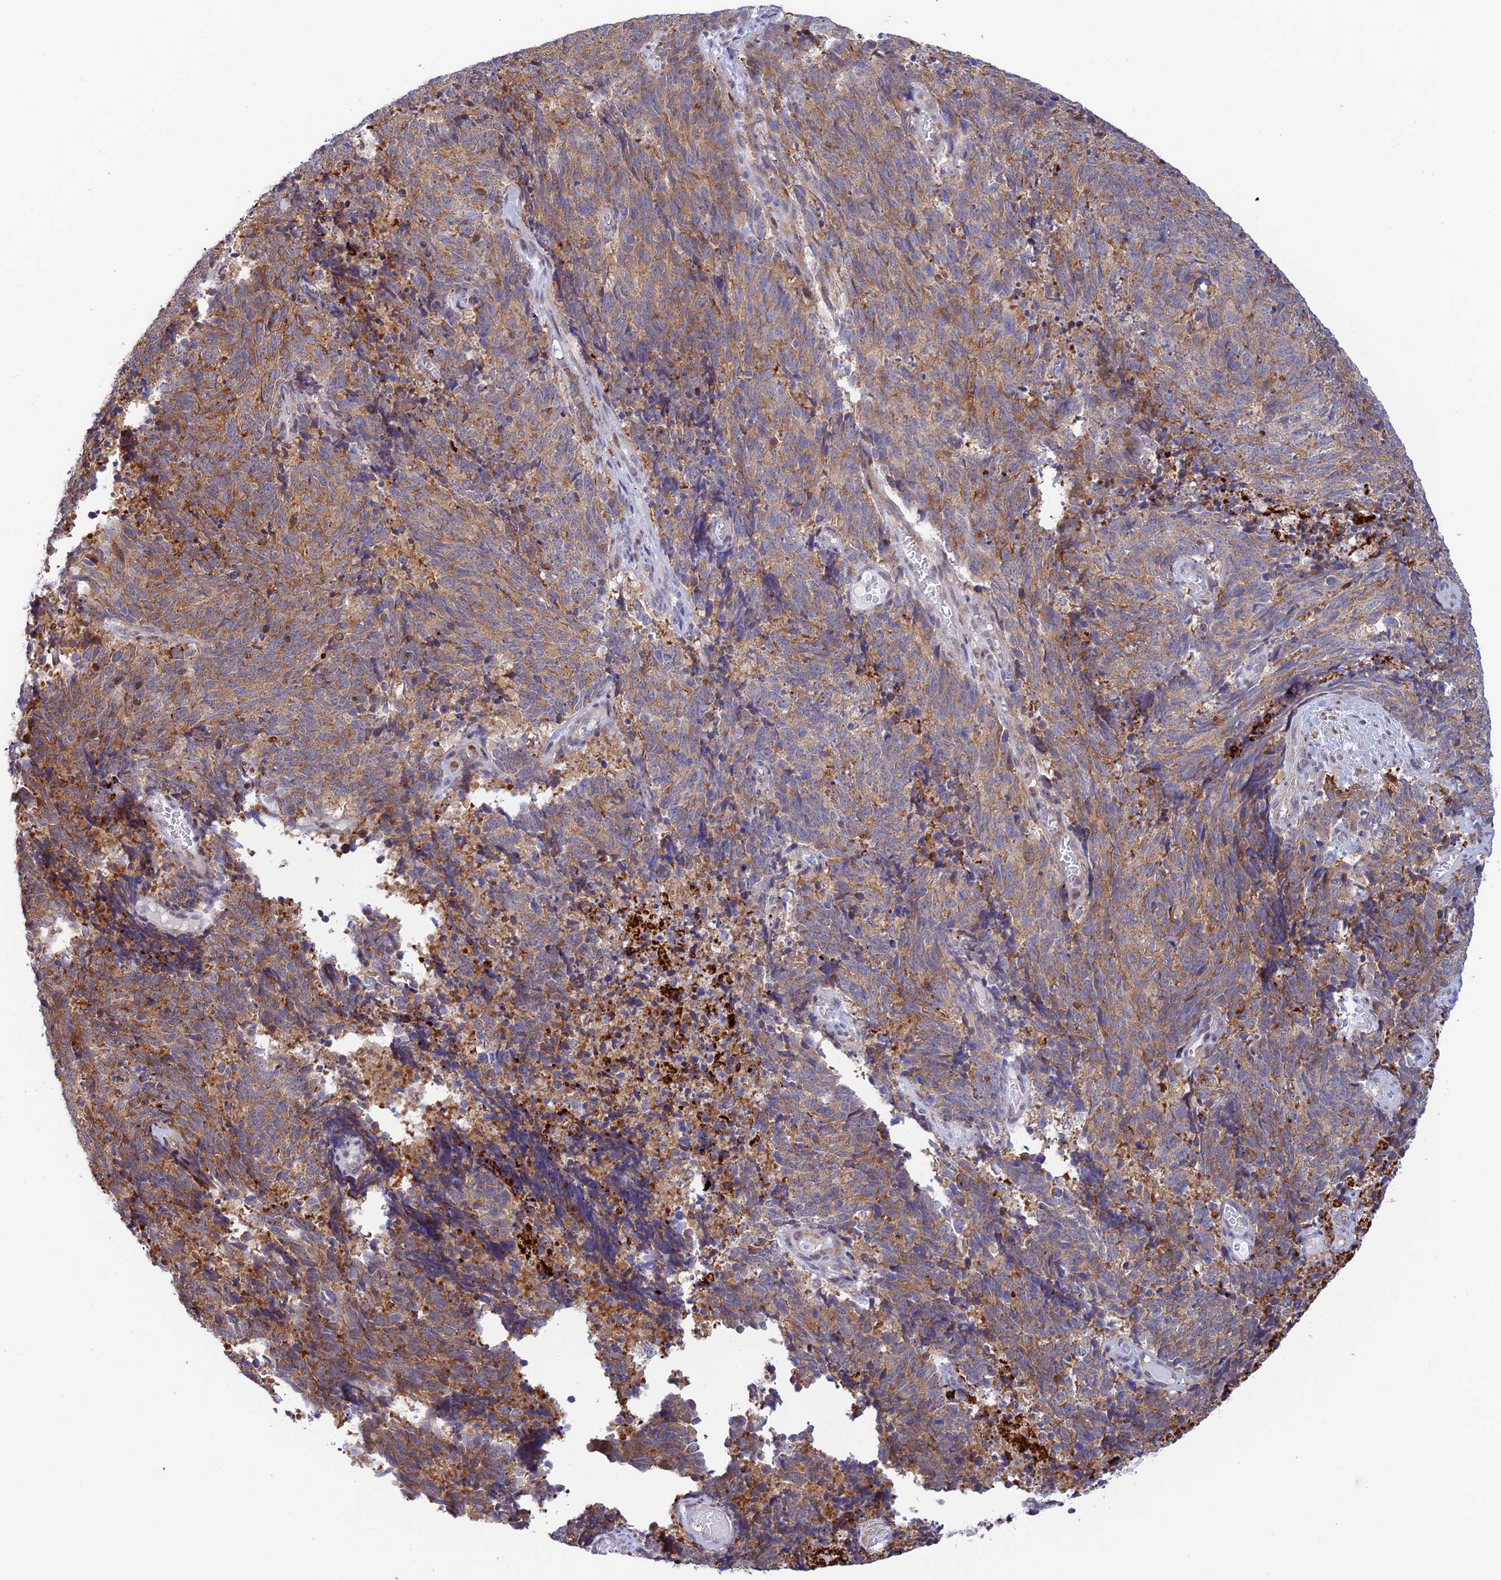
{"staining": {"intensity": "moderate", "quantity": ">75%", "location": "cytoplasmic/membranous"}, "tissue": "cervical cancer", "cell_type": "Tumor cells", "image_type": "cancer", "snomed": [{"axis": "morphology", "description": "Squamous cell carcinoma, NOS"}, {"axis": "topography", "description": "Cervix"}], "caption": "Human cervical cancer (squamous cell carcinoma) stained with a brown dye demonstrates moderate cytoplasmic/membranous positive staining in about >75% of tumor cells.", "gene": "WDR55", "patient": {"sex": "female", "age": 29}}